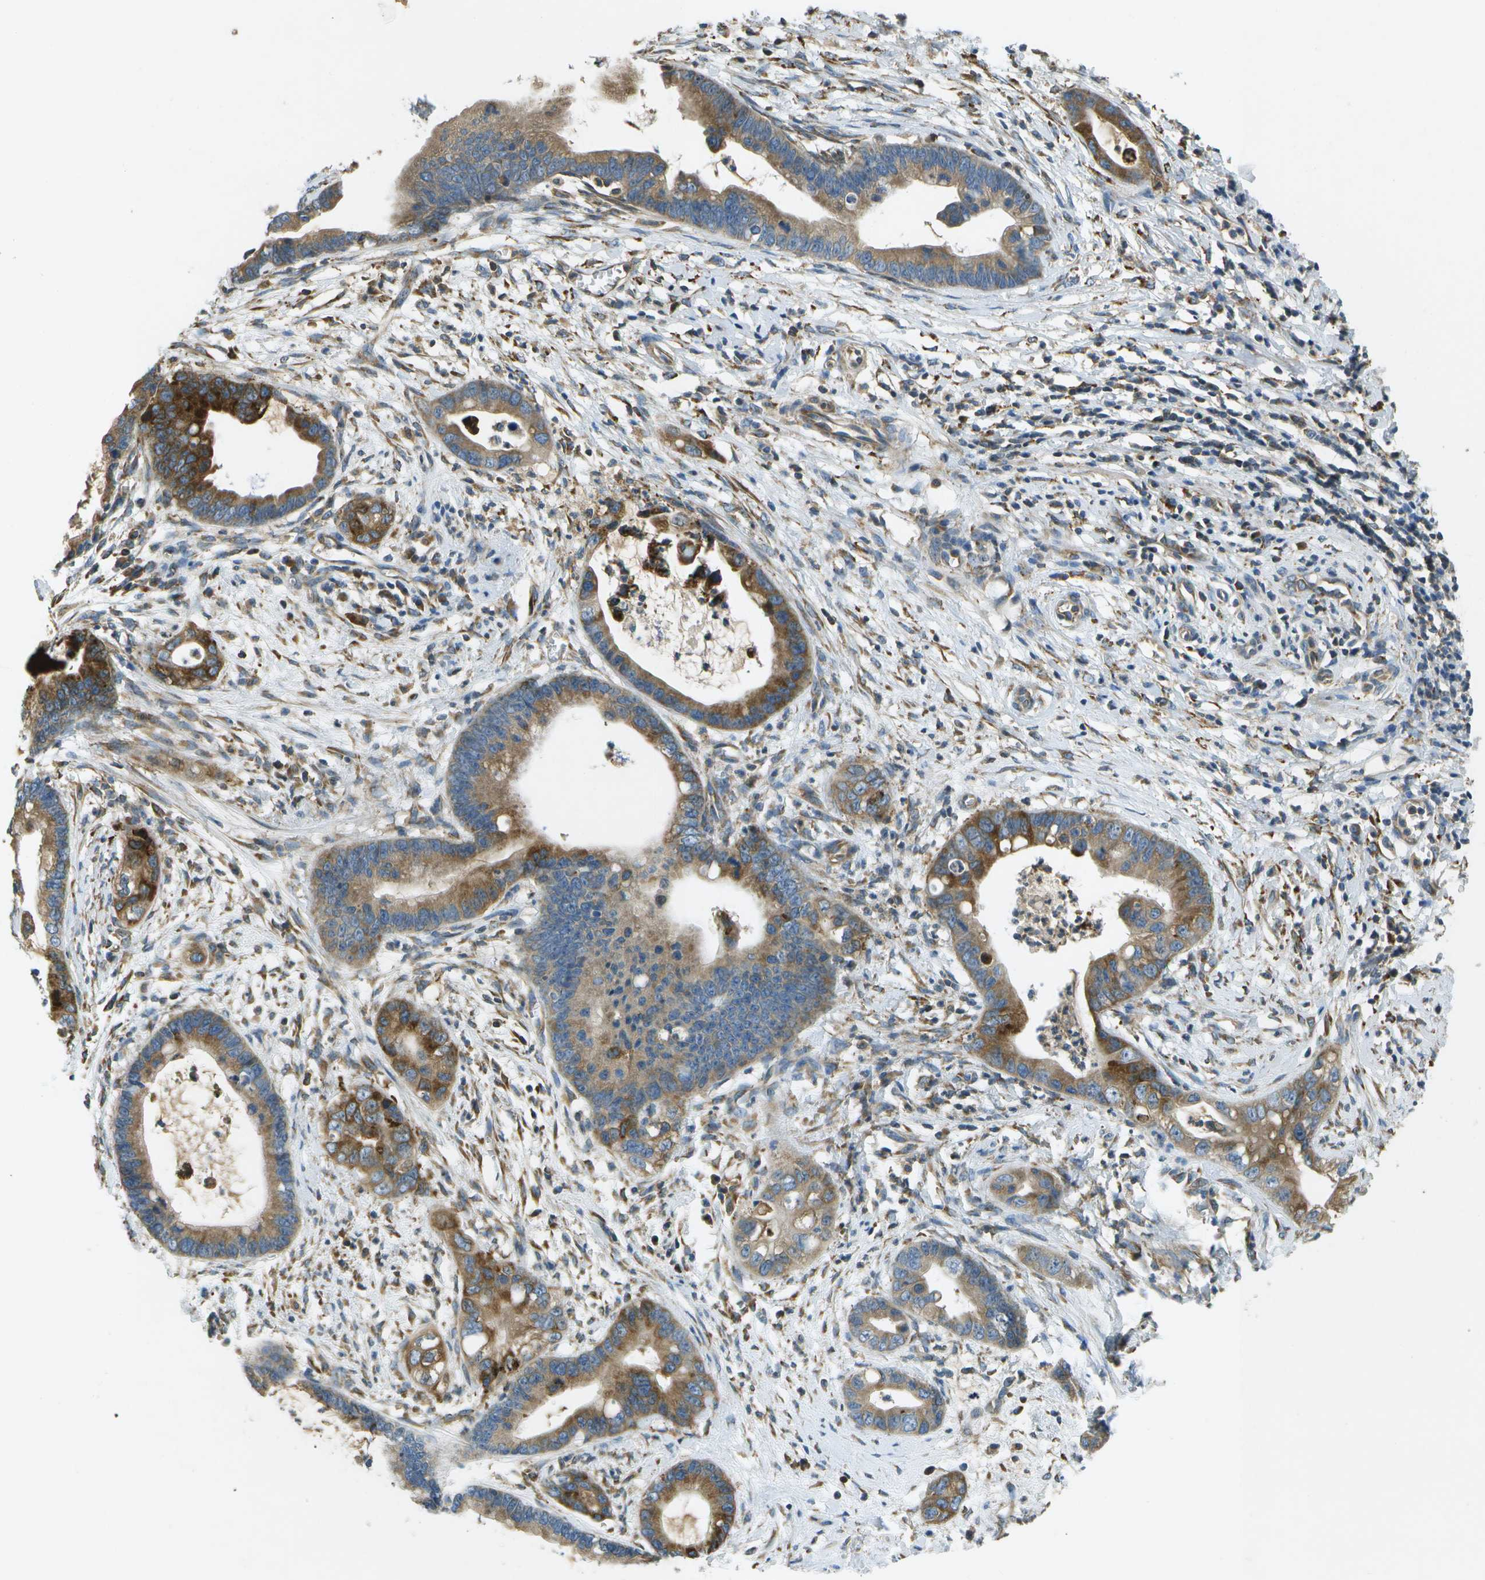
{"staining": {"intensity": "strong", "quantity": "25%-75%", "location": "cytoplasmic/membranous"}, "tissue": "cervical cancer", "cell_type": "Tumor cells", "image_type": "cancer", "snomed": [{"axis": "morphology", "description": "Adenocarcinoma, NOS"}, {"axis": "topography", "description": "Cervix"}], "caption": "This micrograph reveals immunohistochemistry staining of human cervical cancer (adenocarcinoma), with high strong cytoplasmic/membranous positivity in about 25%-75% of tumor cells.", "gene": "SAMSN1", "patient": {"sex": "female", "age": 44}}